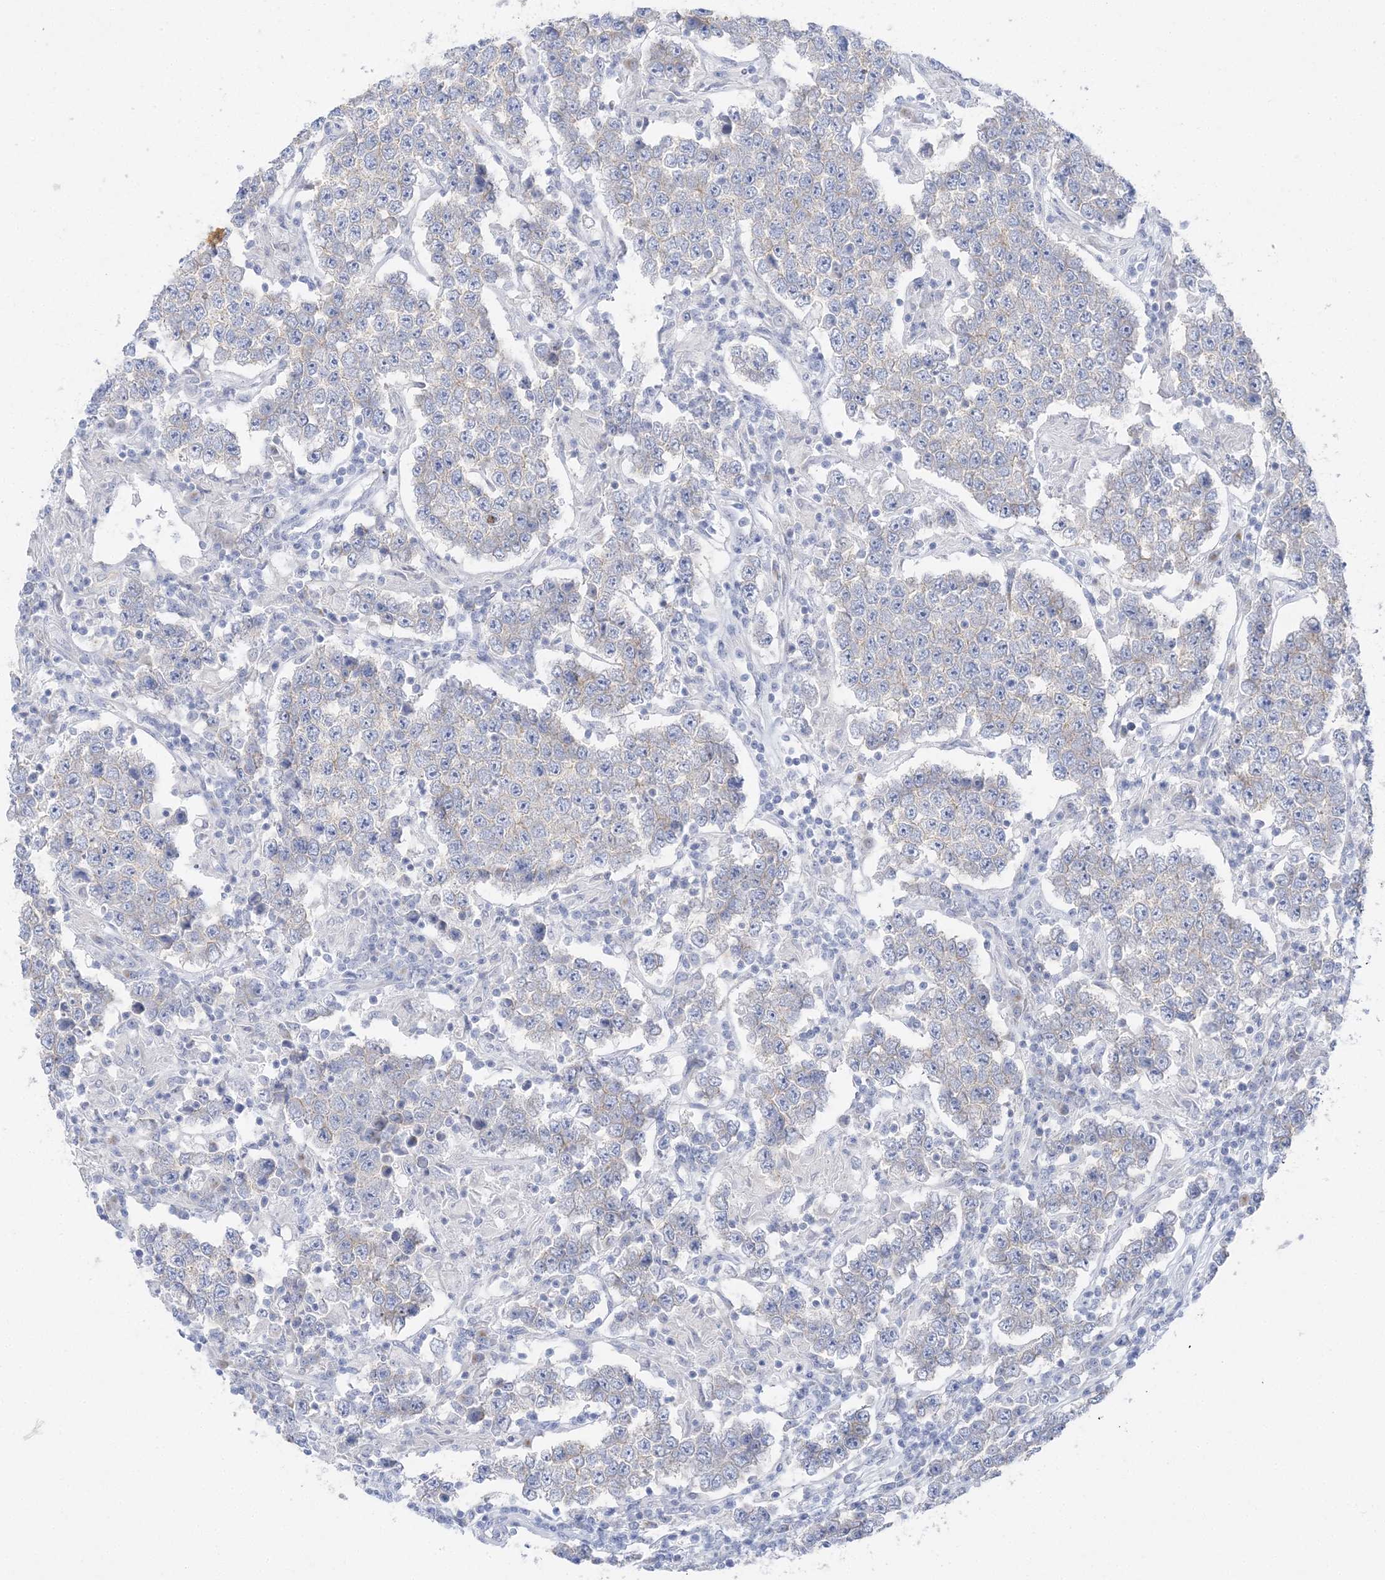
{"staining": {"intensity": "negative", "quantity": "none", "location": "none"}, "tissue": "testis cancer", "cell_type": "Tumor cells", "image_type": "cancer", "snomed": [{"axis": "morphology", "description": "Normal tissue, NOS"}, {"axis": "morphology", "description": "Urothelial carcinoma, High grade"}, {"axis": "morphology", "description": "Seminoma, NOS"}, {"axis": "morphology", "description": "Carcinoma, Embryonal, NOS"}, {"axis": "topography", "description": "Urinary bladder"}, {"axis": "topography", "description": "Testis"}], "caption": "High power microscopy photomicrograph of an IHC micrograph of testis cancer, revealing no significant staining in tumor cells.", "gene": "SLC5A6", "patient": {"sex": "male", "age": 41}}